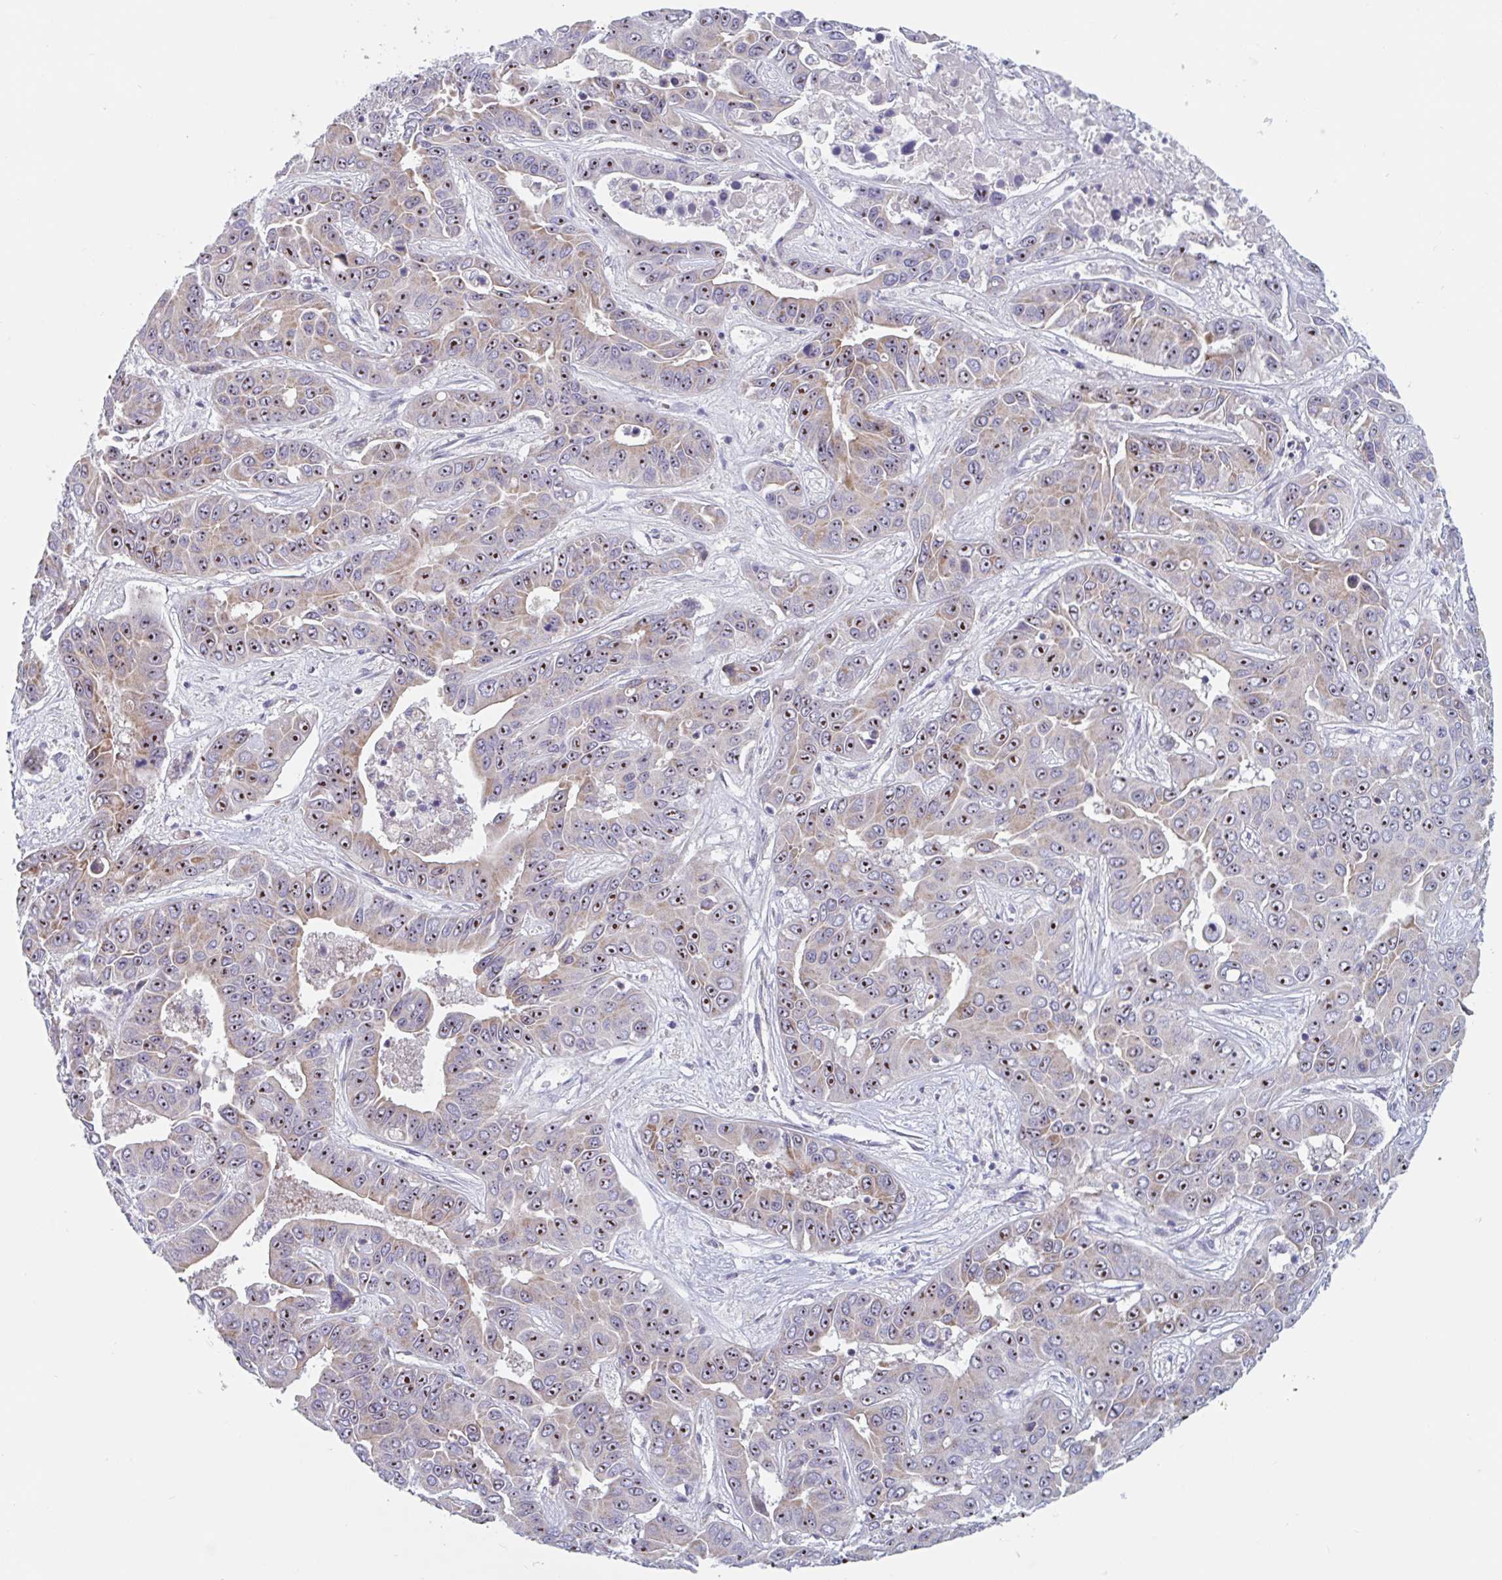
{"staining": {"intensity": "strong", "quantity": ">75%", "location": "cytoplasmic/membranous,nuclear"}, "tissue": "liver cancer", "cell_type": "Tumor cells", "image_type": "cancer", "snomed": [{"axis": "morphology", "description": "Cholangiocarcinoma"}, {"axis": "topography", "description": "Liver"}], "caption": "About >75% of tumor cells in human cholangiocarcinoma (liver) reveal strong cytoplasmic/membranous and nuclear protein expression as visualized by brown immunohistochemical staining.", "gene": "MRPL53", "patient": {"sex": "female", "age": 52}}